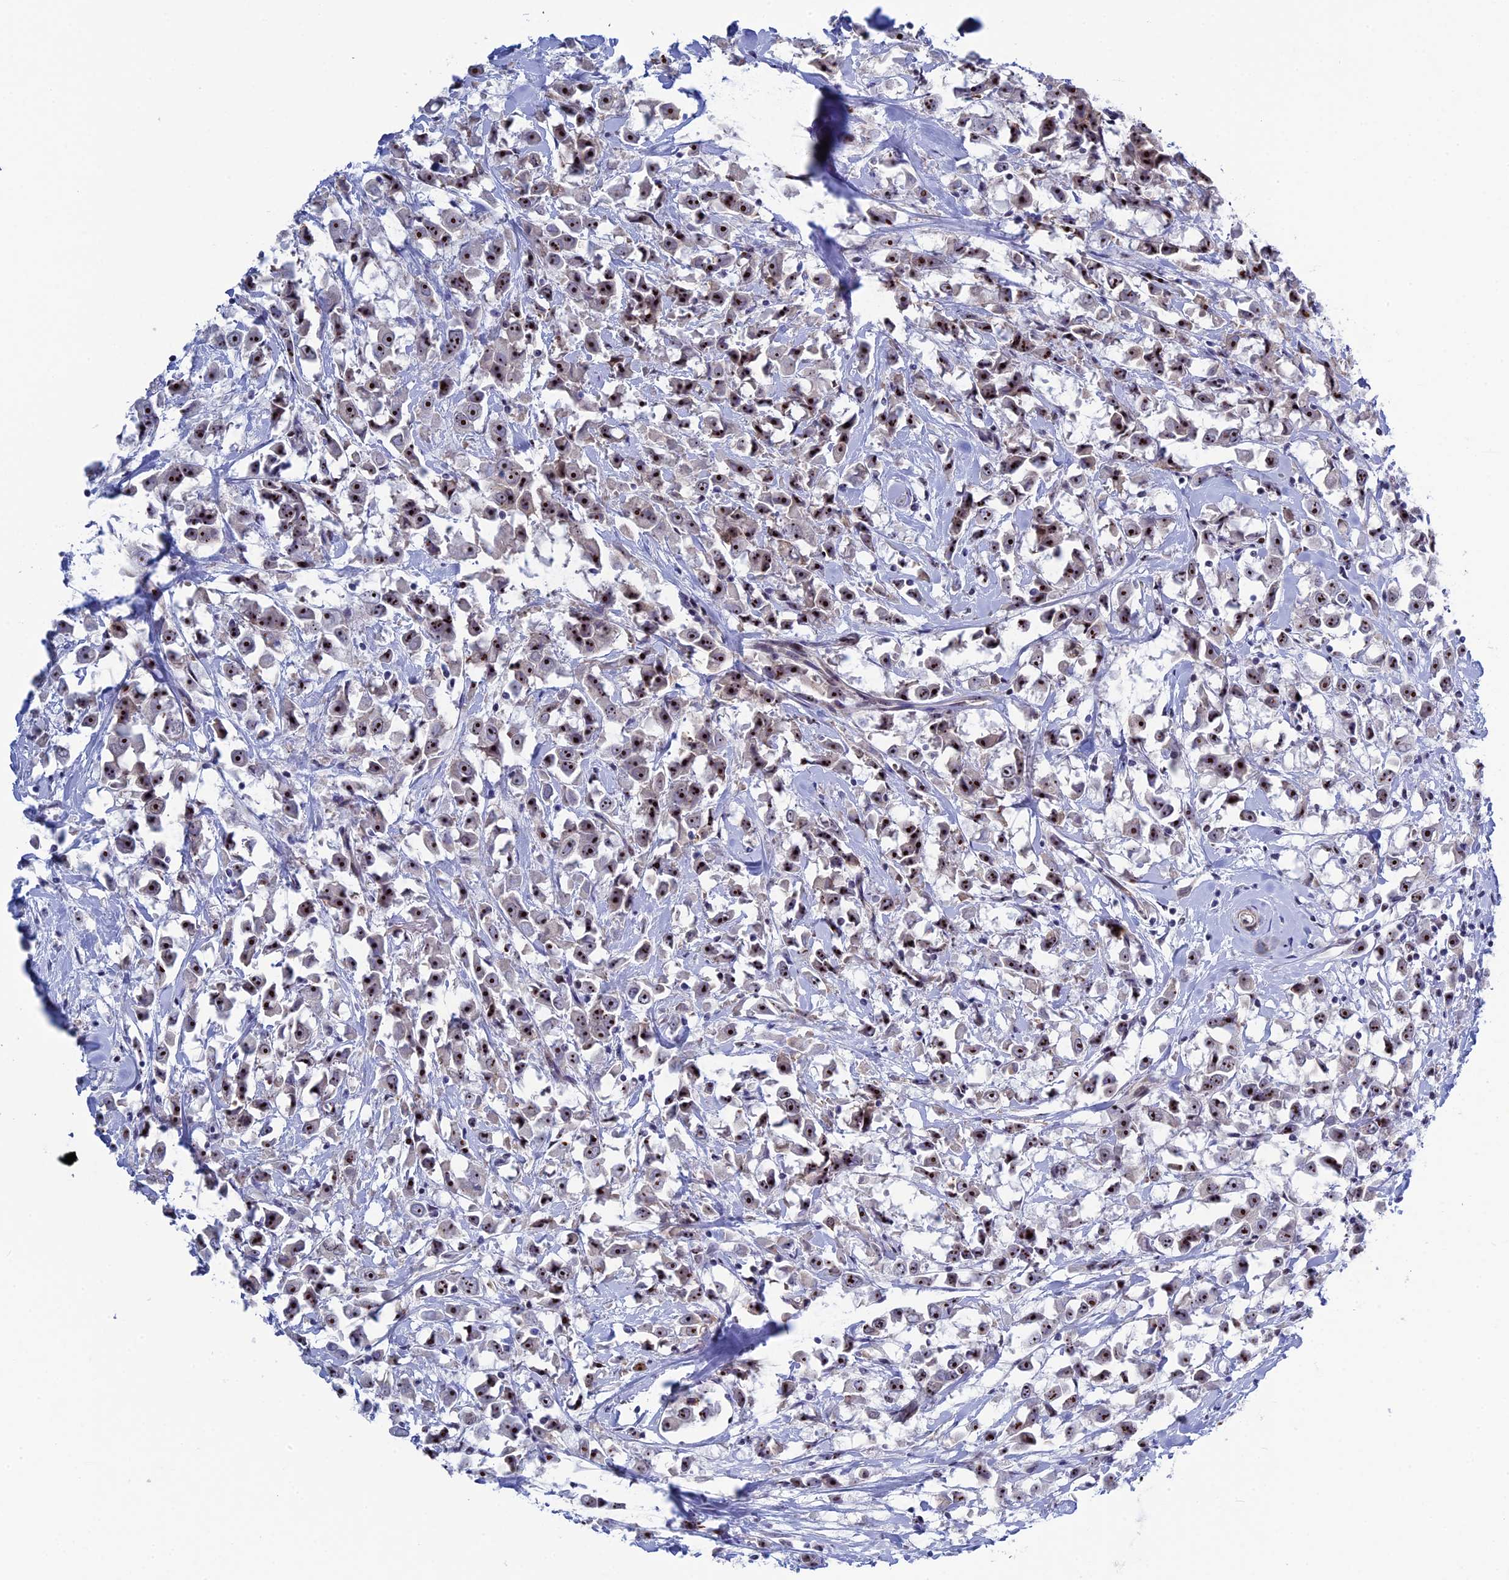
{"staining": {"intensity": "moderate", "quantity": ">75%", "location": "nuclear"}, "tissue": "breast cancer", "cell_type": "Tumor cells", "image_type": "cancer", "snomed": [{"axis": "morphology", "description": "Duct carcinoma"}, {"axis": "topography", "description": "Breast"}], "caption": "About >75% of tumor cells in invasive ductal carcinoma (breast) display moderate nuclear protein staining as visualized by brown immunohistochemical staining.", "gene": "CCDC86", "patient": {"sex": "female", "age": 61}}